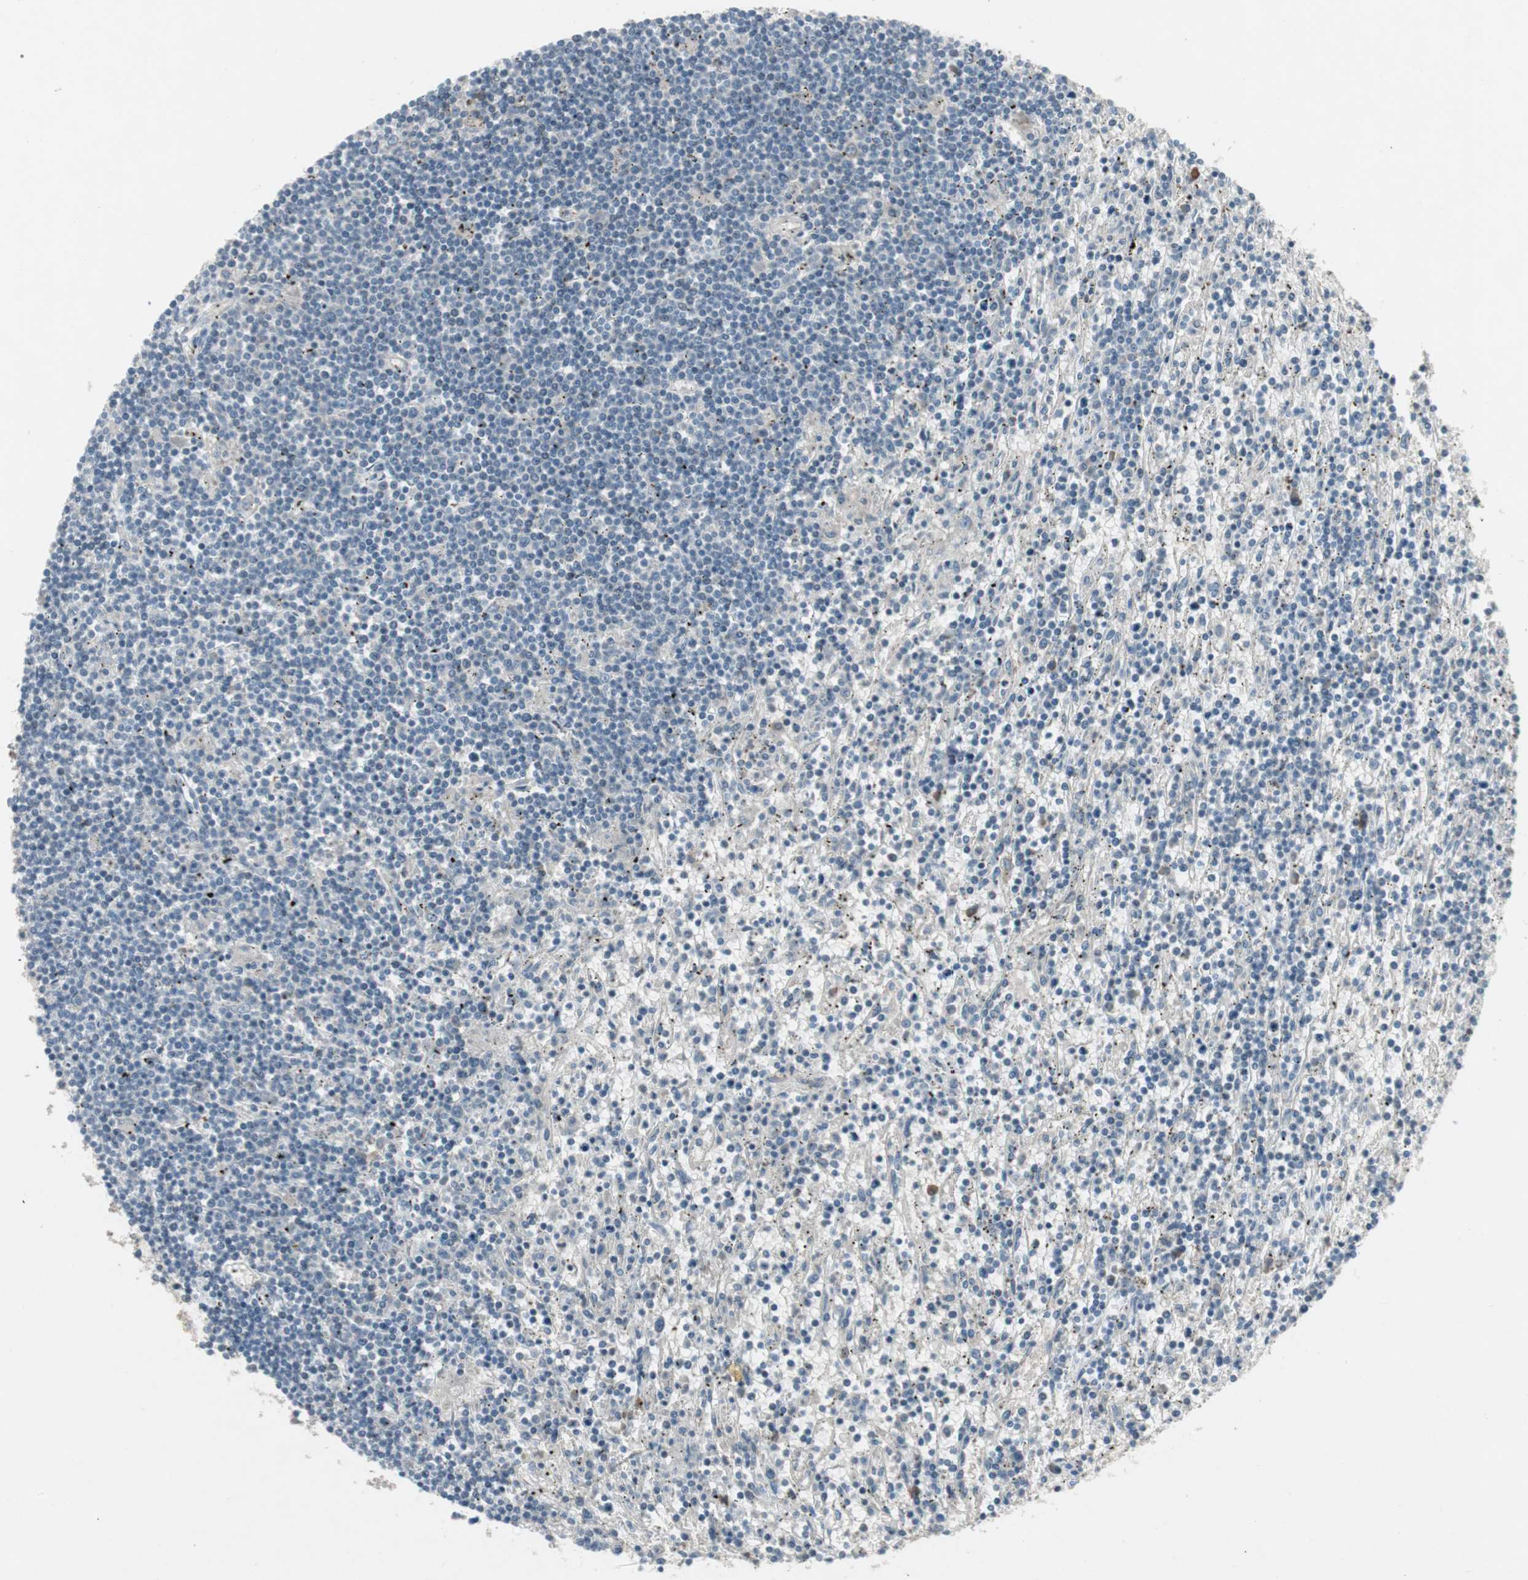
{"staining": {"intensity": "negative", "quantity": "none", "location": "none"}, "tissue": "lymphoma", "cell_type": "Tumor cells", "image_type": "cancer", "snomed": [{"axis": "morphology", "description": "Malignant lymphoma, non-Hodgkin's type, Low grade"}, {"axis": "topography", "description": "Spleen"}], "caption": "A high-resolution micrograph shows immunohistochemistry (IHC) staining of low-grade malignant lymphoma, non-Hodgkin's type, which exhibits no significant staining in tumor cells.", "gene": "PANK2", "patient": {"sex": "male", "age": 76}}